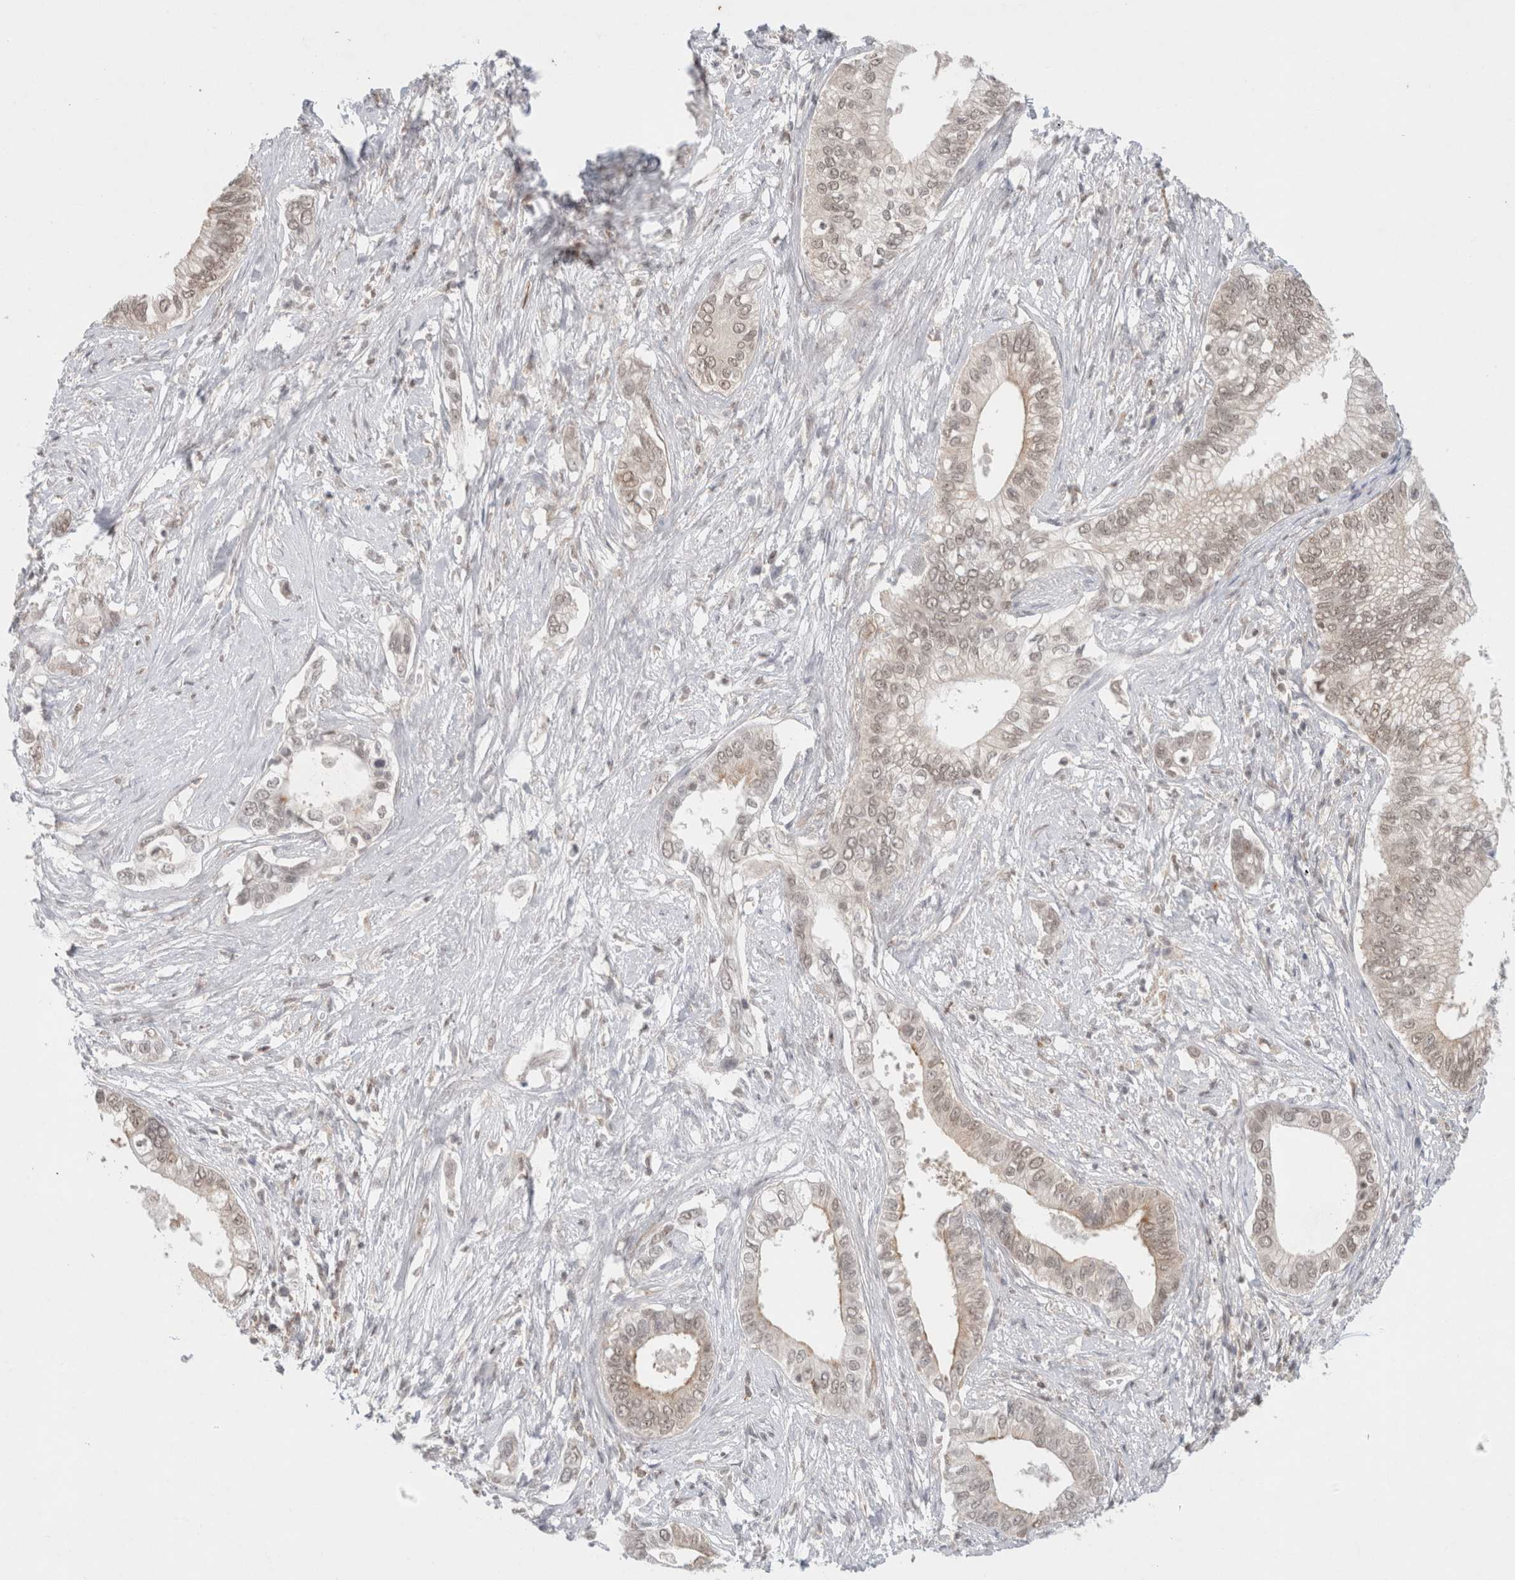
{"staining": {"intensity": "weak", "quantity": "<25%", "location": "nuclear"}, "tissue": "pancreatic cancer", "cell_type": "Tumor cells", "image_type": "cancer", "snomed": [{"axis": "morphology", "description": "Normal tissue, NOS"}, {"axis": "morphology", "description": "Adenocarcinoma, NOS"}, {"axis": "topography", "description": "Pancreas"}, {"axis": "topography", "description": "Peripheral nerve tissue"}], "caption": "Histopathology image shows no significant protein positivity in tumor cells of adenocarcinoma (pancreatic). (DAB (3,3'-diaminobenzidine) immunohistochemistry with hematoxylin counter stain).", "gene": "FBXO42", "patient": {"sex": "male", "age": 59}}